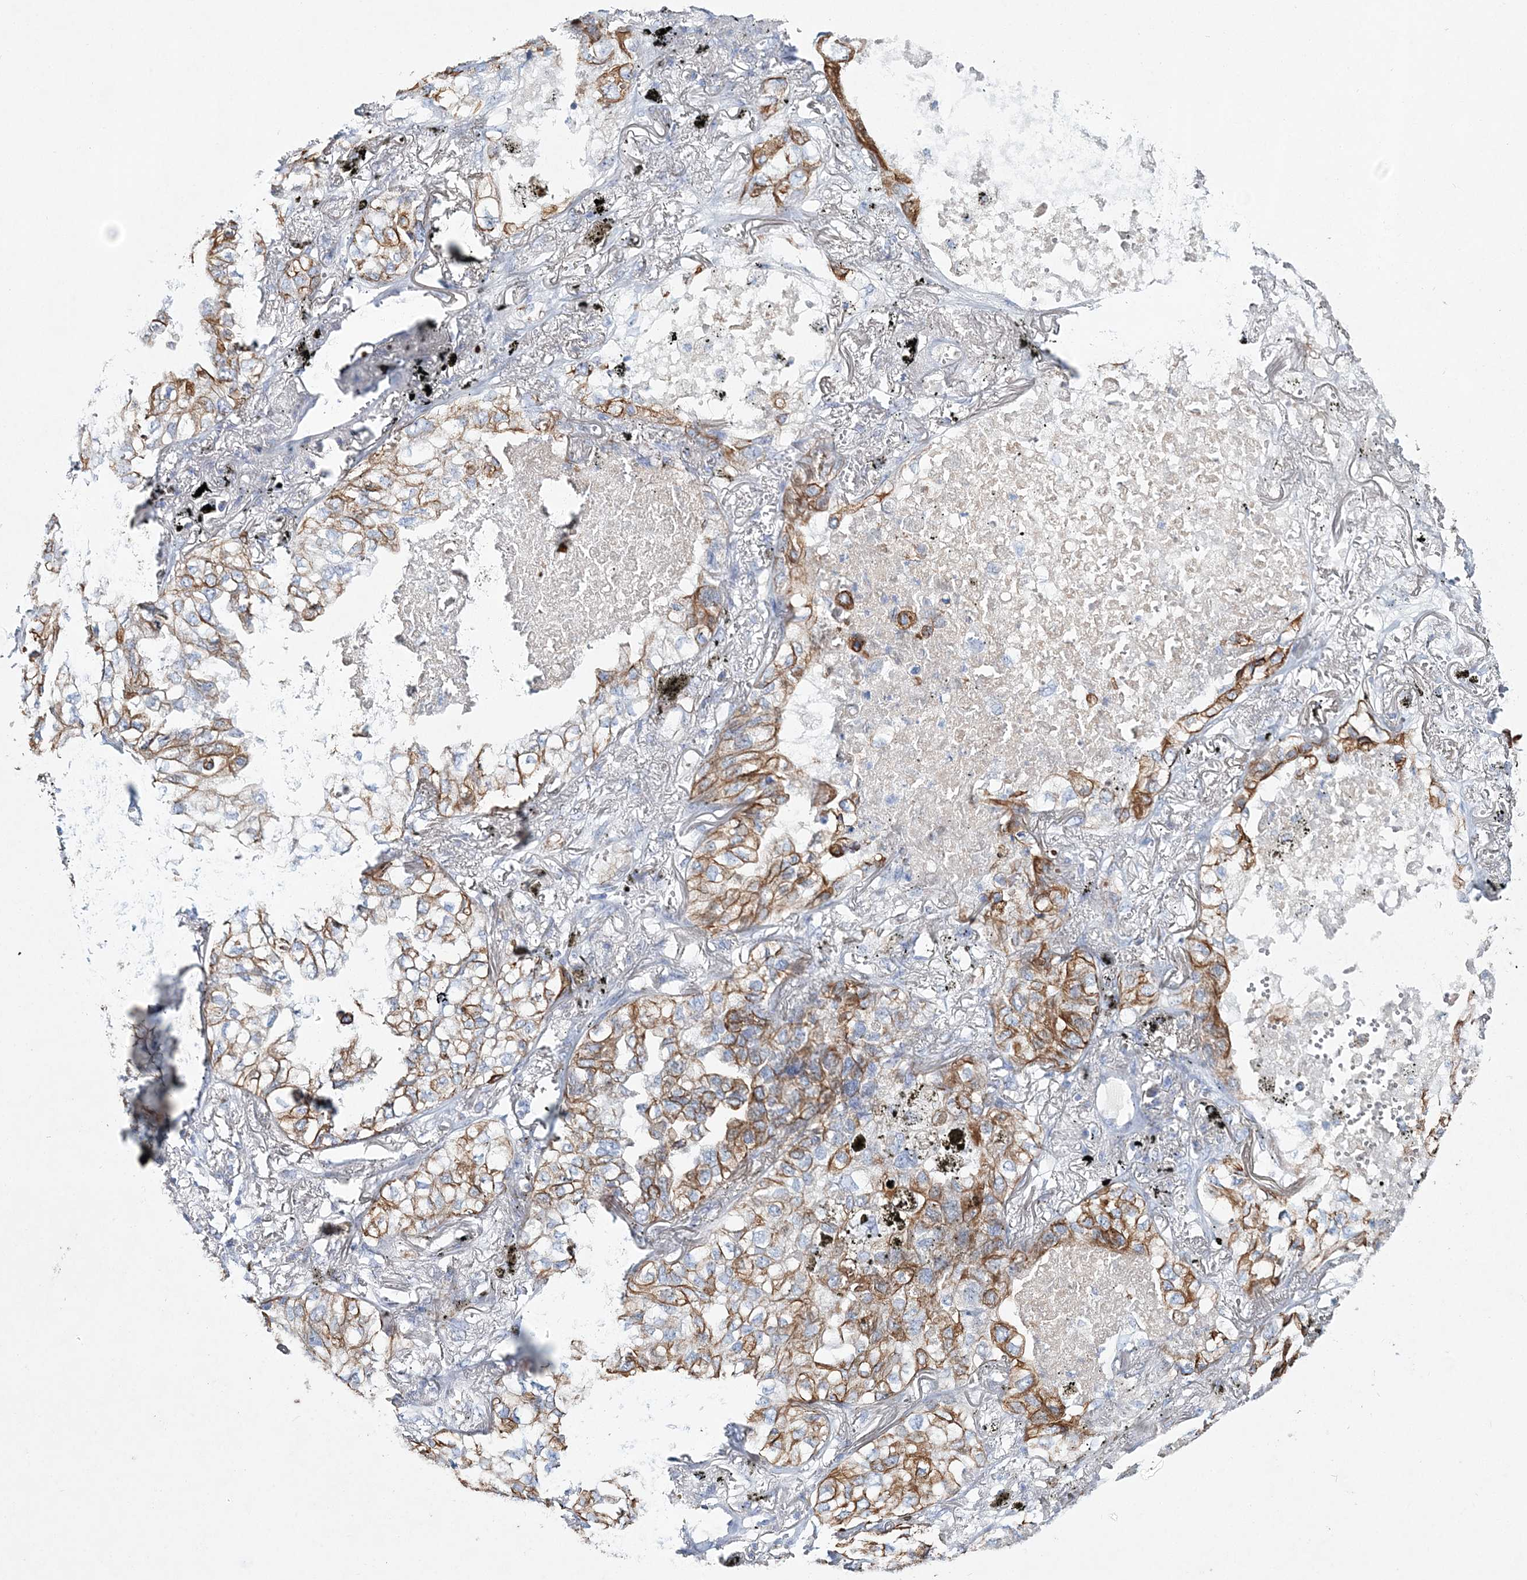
{"staining": {"intensity": "moderate", "quantity": ">75%", "location": "cytoplasmic/membranous"}, "tissue": "lung cancer", "cell_type": "Tumor cells", "image_type": "cancer", "snomed": [{"axis": "morphology", "description": "Adenocarcinoma, NOS"}, {"axis": "topography", "description": "Lung"}], "caption": "IHC photomicrograph of human lung cancer stained for a protein (brown), which reveals medium levels of moderate cytoplasmic/membranous expression in approximately >75% of tumor cells.", "gene": "ADGRL1", "patient": {"sex": "male", "age": 65}}